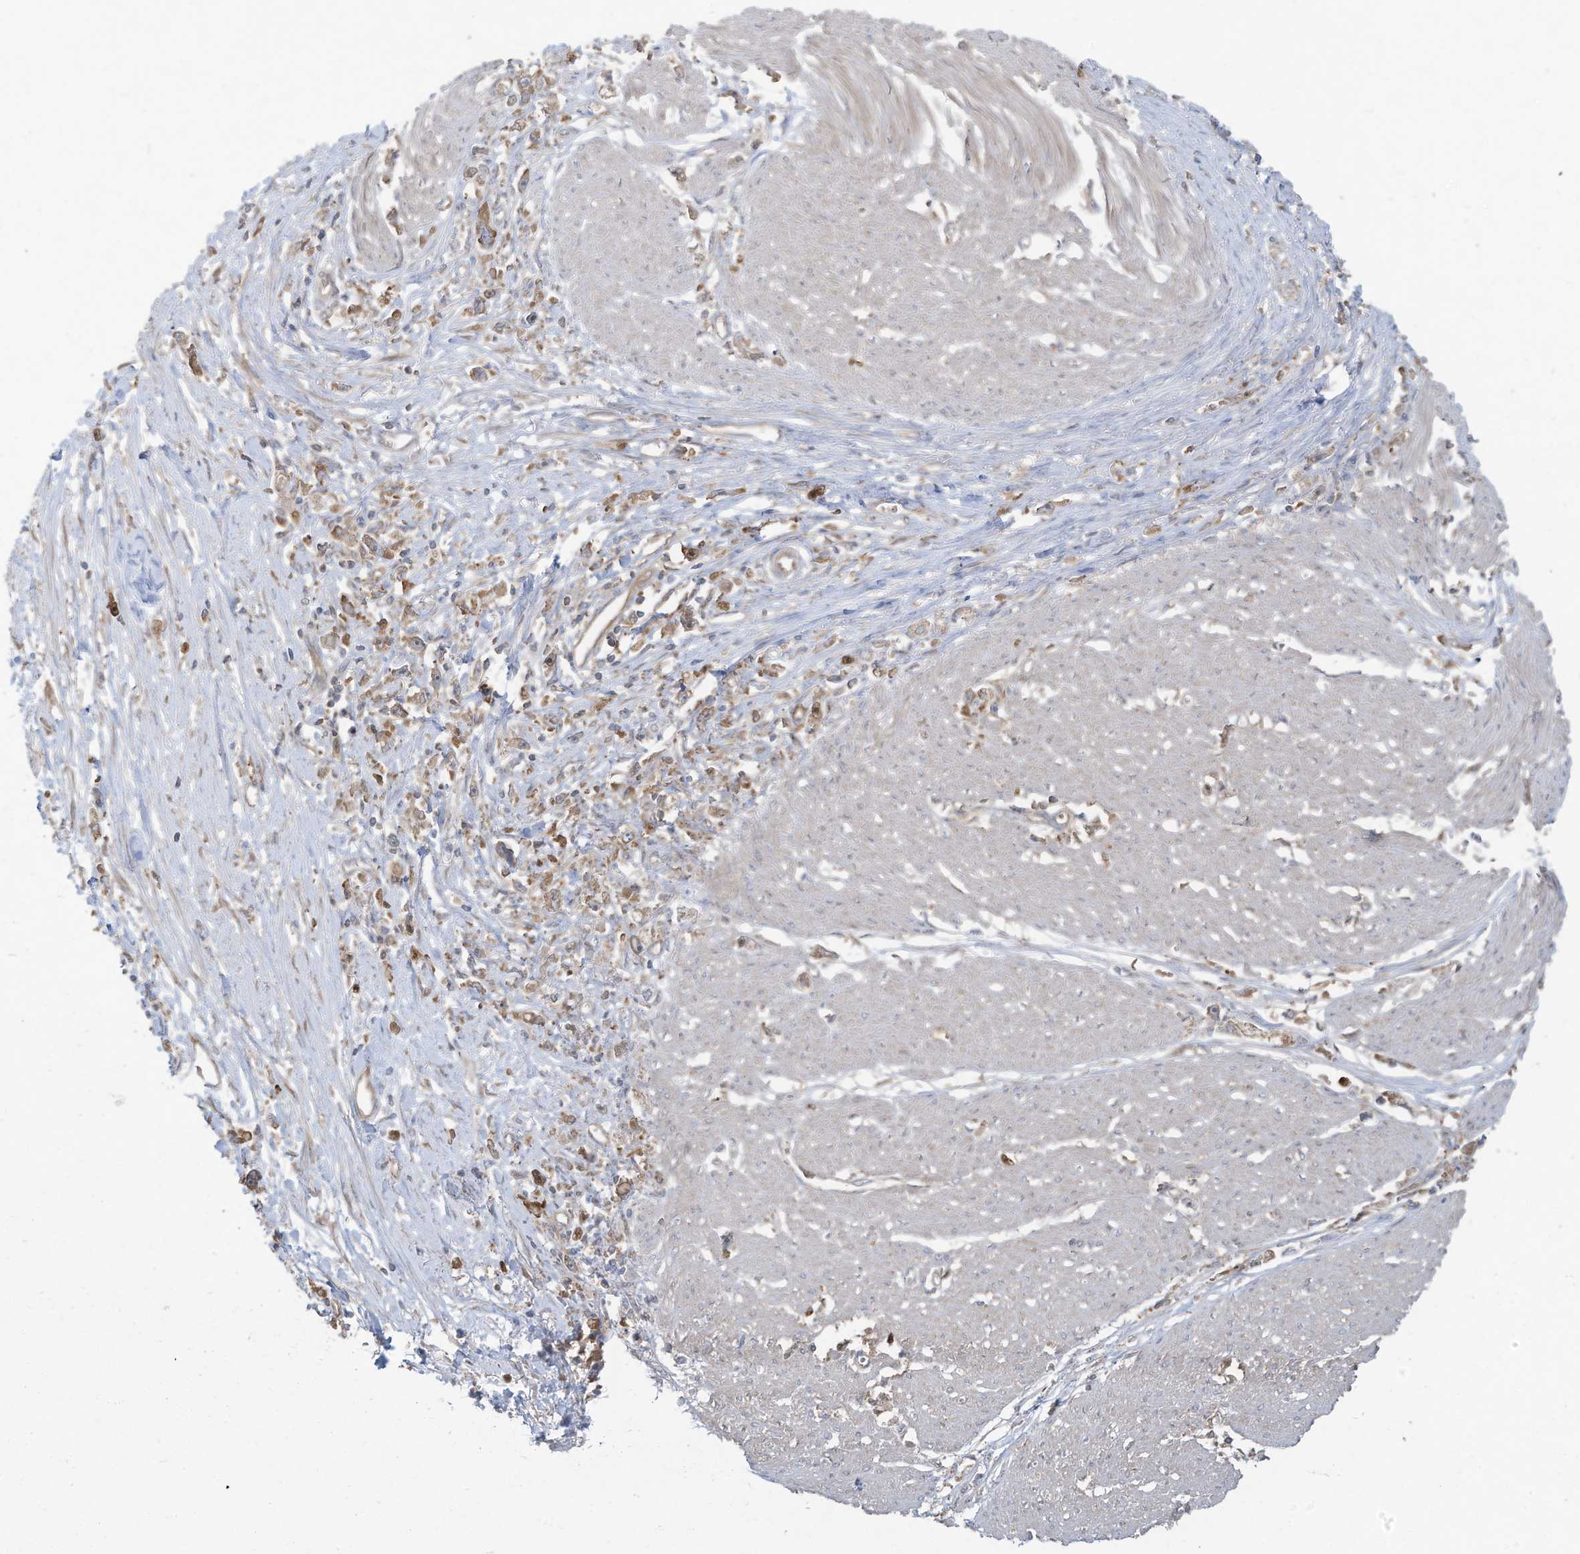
{"staining": {"intensity": "weak", "quantity": "25%-75%", "location": "cytoplasmic/membranous"}, "tissue": "stomach cancer", "cell_type": "Tumor cells", "image_type": "cancer", "snomed": [{"axis": "morphology", "description": "Adenocarcinoma, NOS"}, {"axis": "topography", "description": "Stomach"}], "caption": "Immunohistochemistry (IHC) (DAB (3,3'-diaminobenzidine)) staining of human adenocarcinoma (stomach) shows weak cytoplasmic/membranous protein expression in approximately 25%-75% of tumor cells.", "gene": "OLA1", "patient": {"sex": "female", "age": 59}}